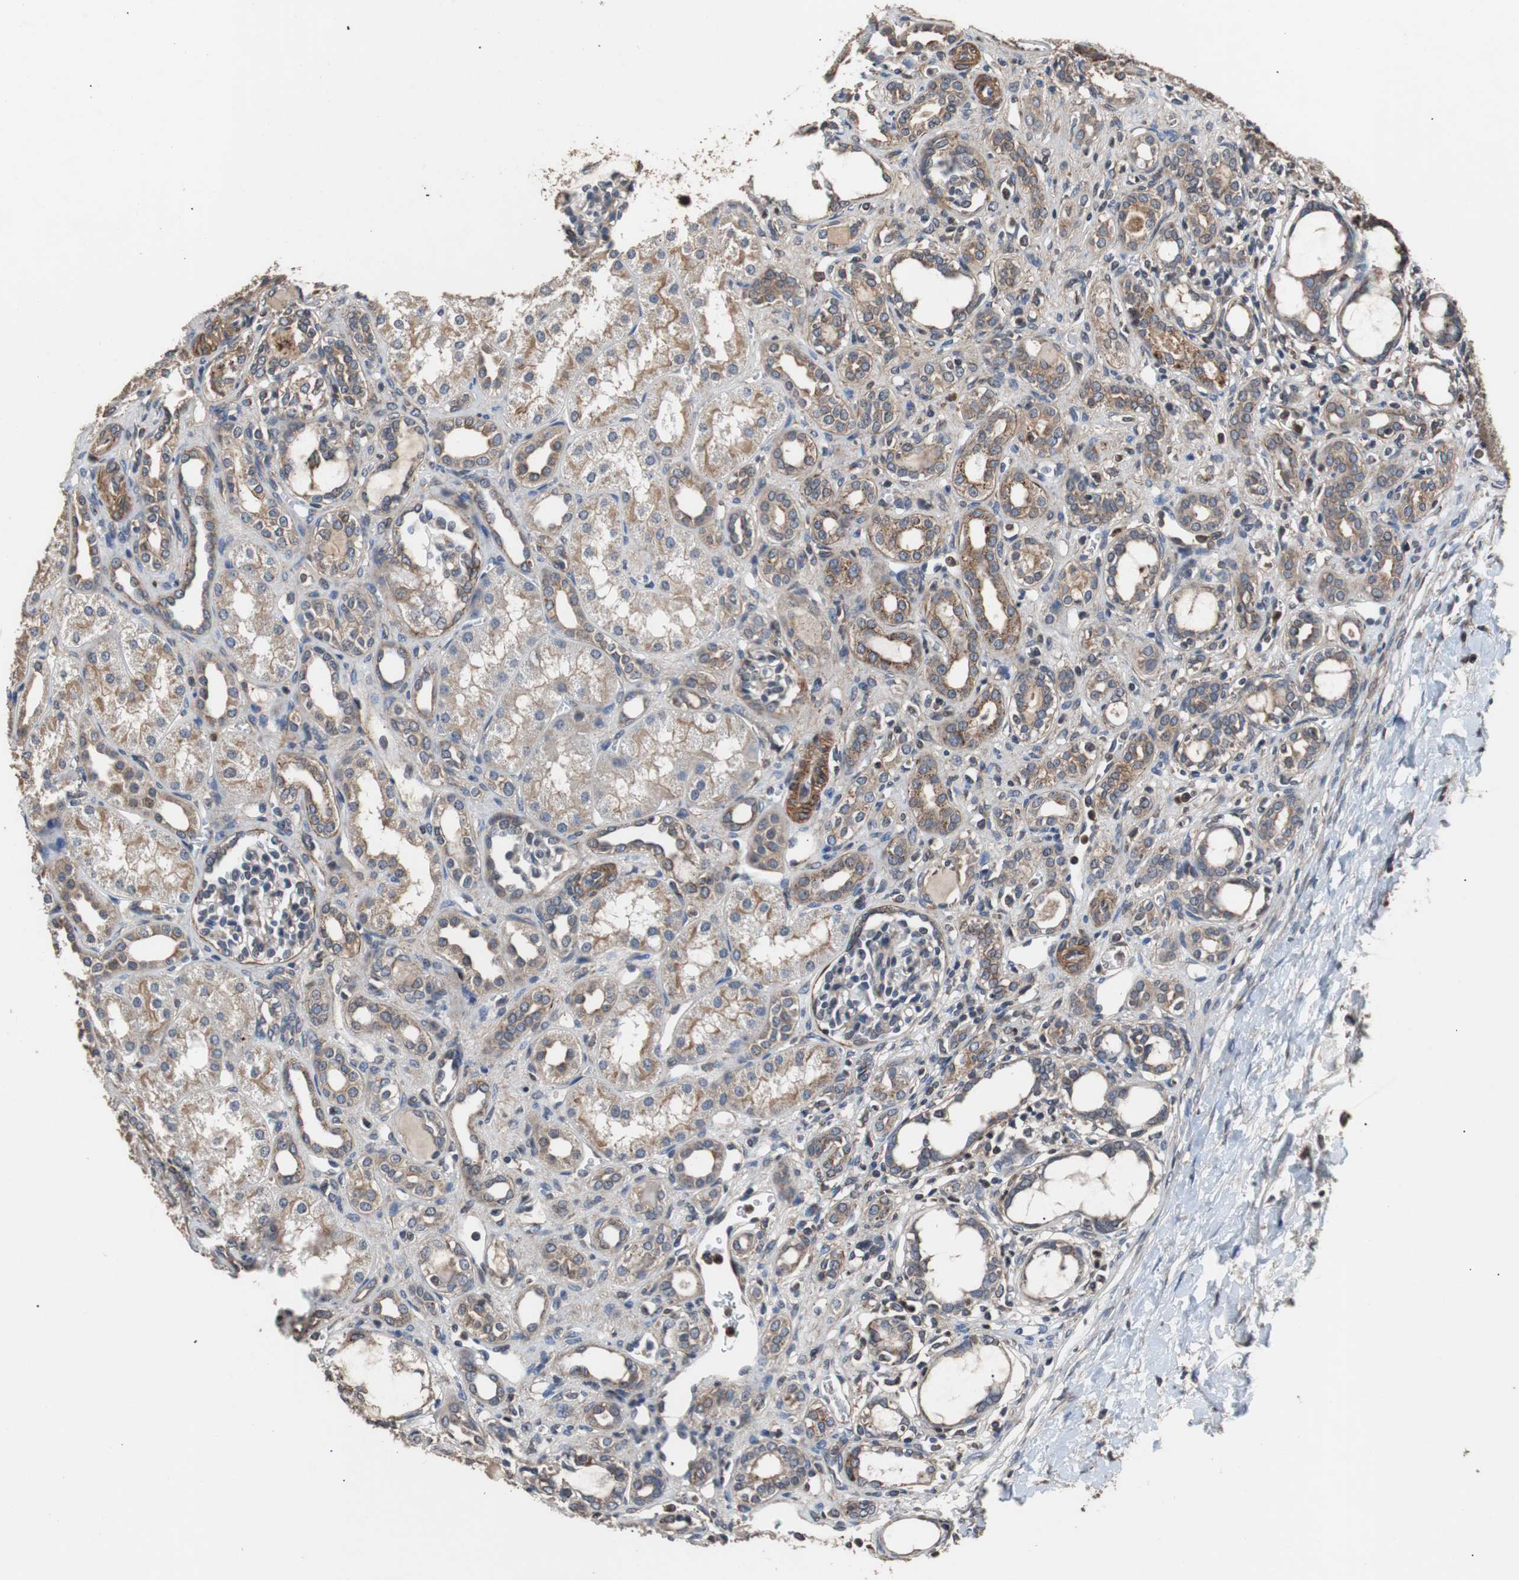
{"staining": {"intensity": "weak", "quantity": "25%-75%", "location": "cytoplasmic/membranous"}, "tissue": "kidney", "cell_type": "Cells in glomeruli", "image_type": "normal", "snomed": [{"axis": "morphology", "description": "Normal tissue, NOS"}, {"axis": "topography", "description": "Kidney"}], "caption": "DAB immunohistochemical staining of benign kidney displays weak cytoplasmic/membranous protein expression in about 25%-75% of cells in glomeruli. The protein is shown in brown color, while the nuclei are stained blue.", "gene": "PITRM1", "patient": {"sex": "male", "age": 7}}